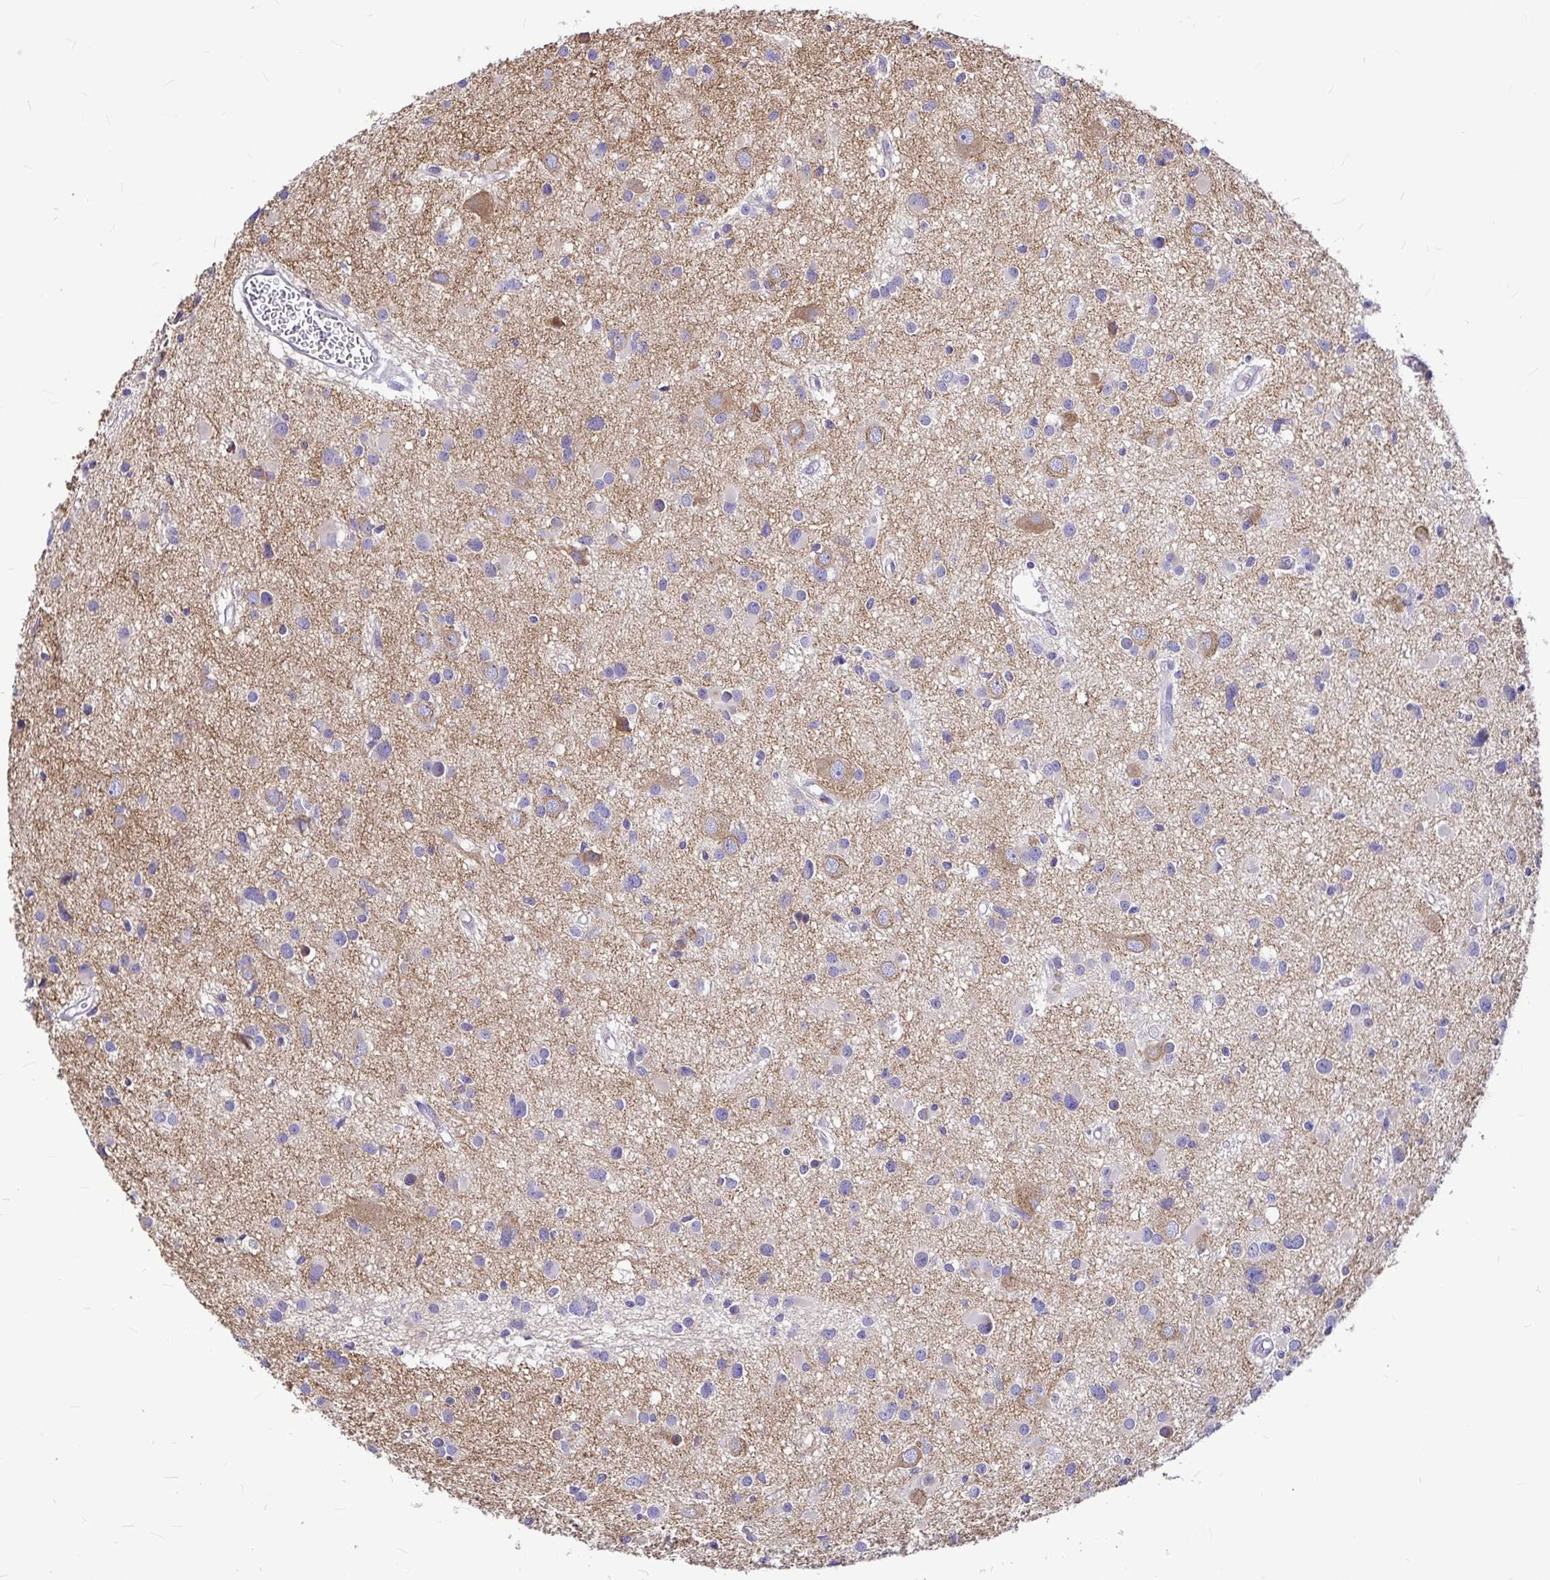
{"staining": {"intensity": "weak", "quantity": "<25%", "location": "cytoplasmic/membranous"}, "tissue": "glioma", "cell_type": "Tumor cells", "image_type": "cancer", "snomed": [{"axis": "morphology", "description": "Glioma, malignant, High grade"}, {"axis": "topography", "description": "Brain"}], "caption": "DAB immunohistochemical staining of human glioma displays no significant staining in tumor cells.", "gene": "GABBR2", "patient": {"sex": "male", "age": 54}}